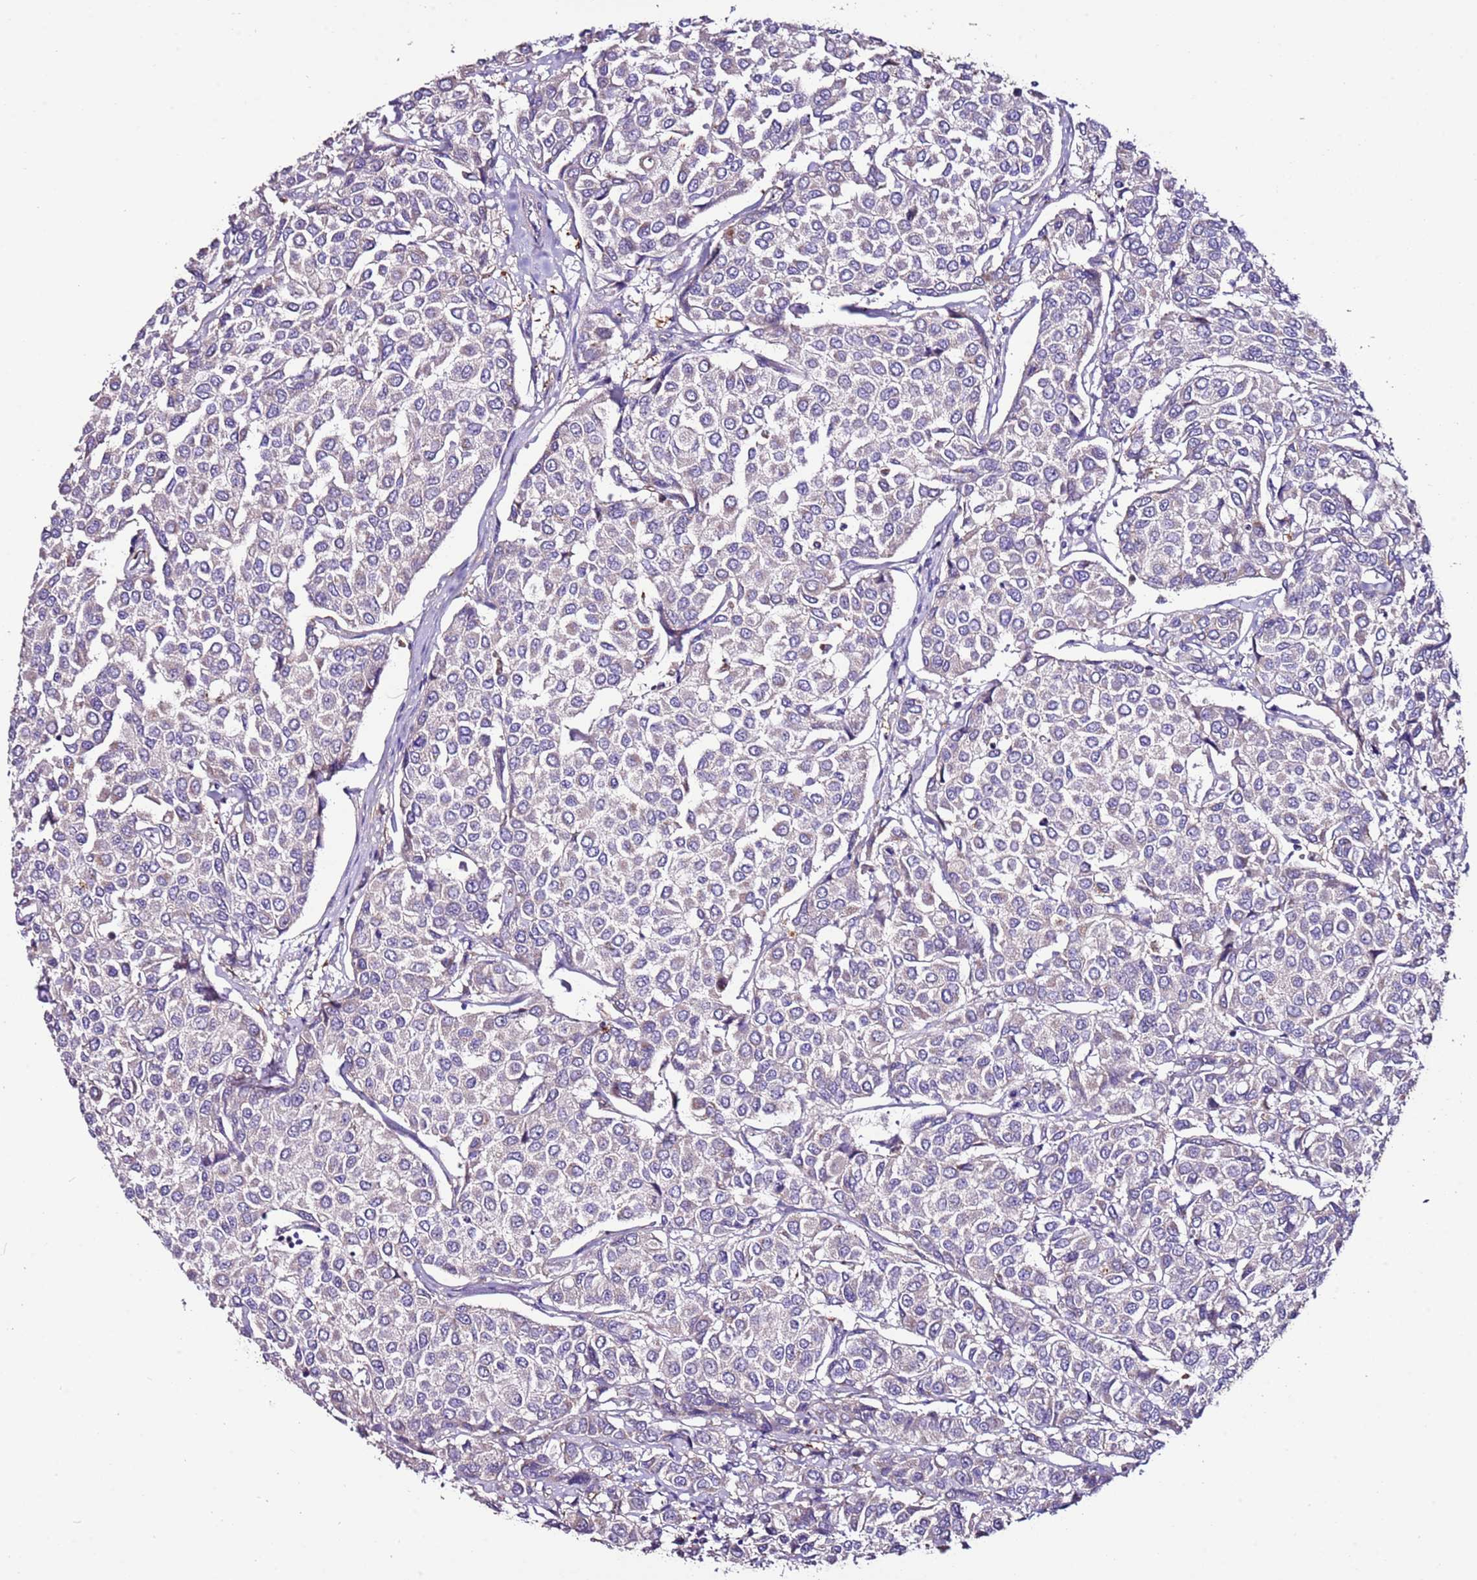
{"staining": {"intensity": "negative", "quantity": "none", "location": "none"}, "tissue": "breast cancer", "cell_type": "Tumor cells", "image_type": "cancer", "snomed": [{"axis": "morphology", "description": "Duct carcinoma"}, {"axis": "topography", "description": "Breast"}], "caption": "Breast infiltrating ductal carcinoma stained for a protein using IHC reveals no staining tumor cells.", "gene": "FAM174C", "patient": {"sex": "female", "age": 55}}